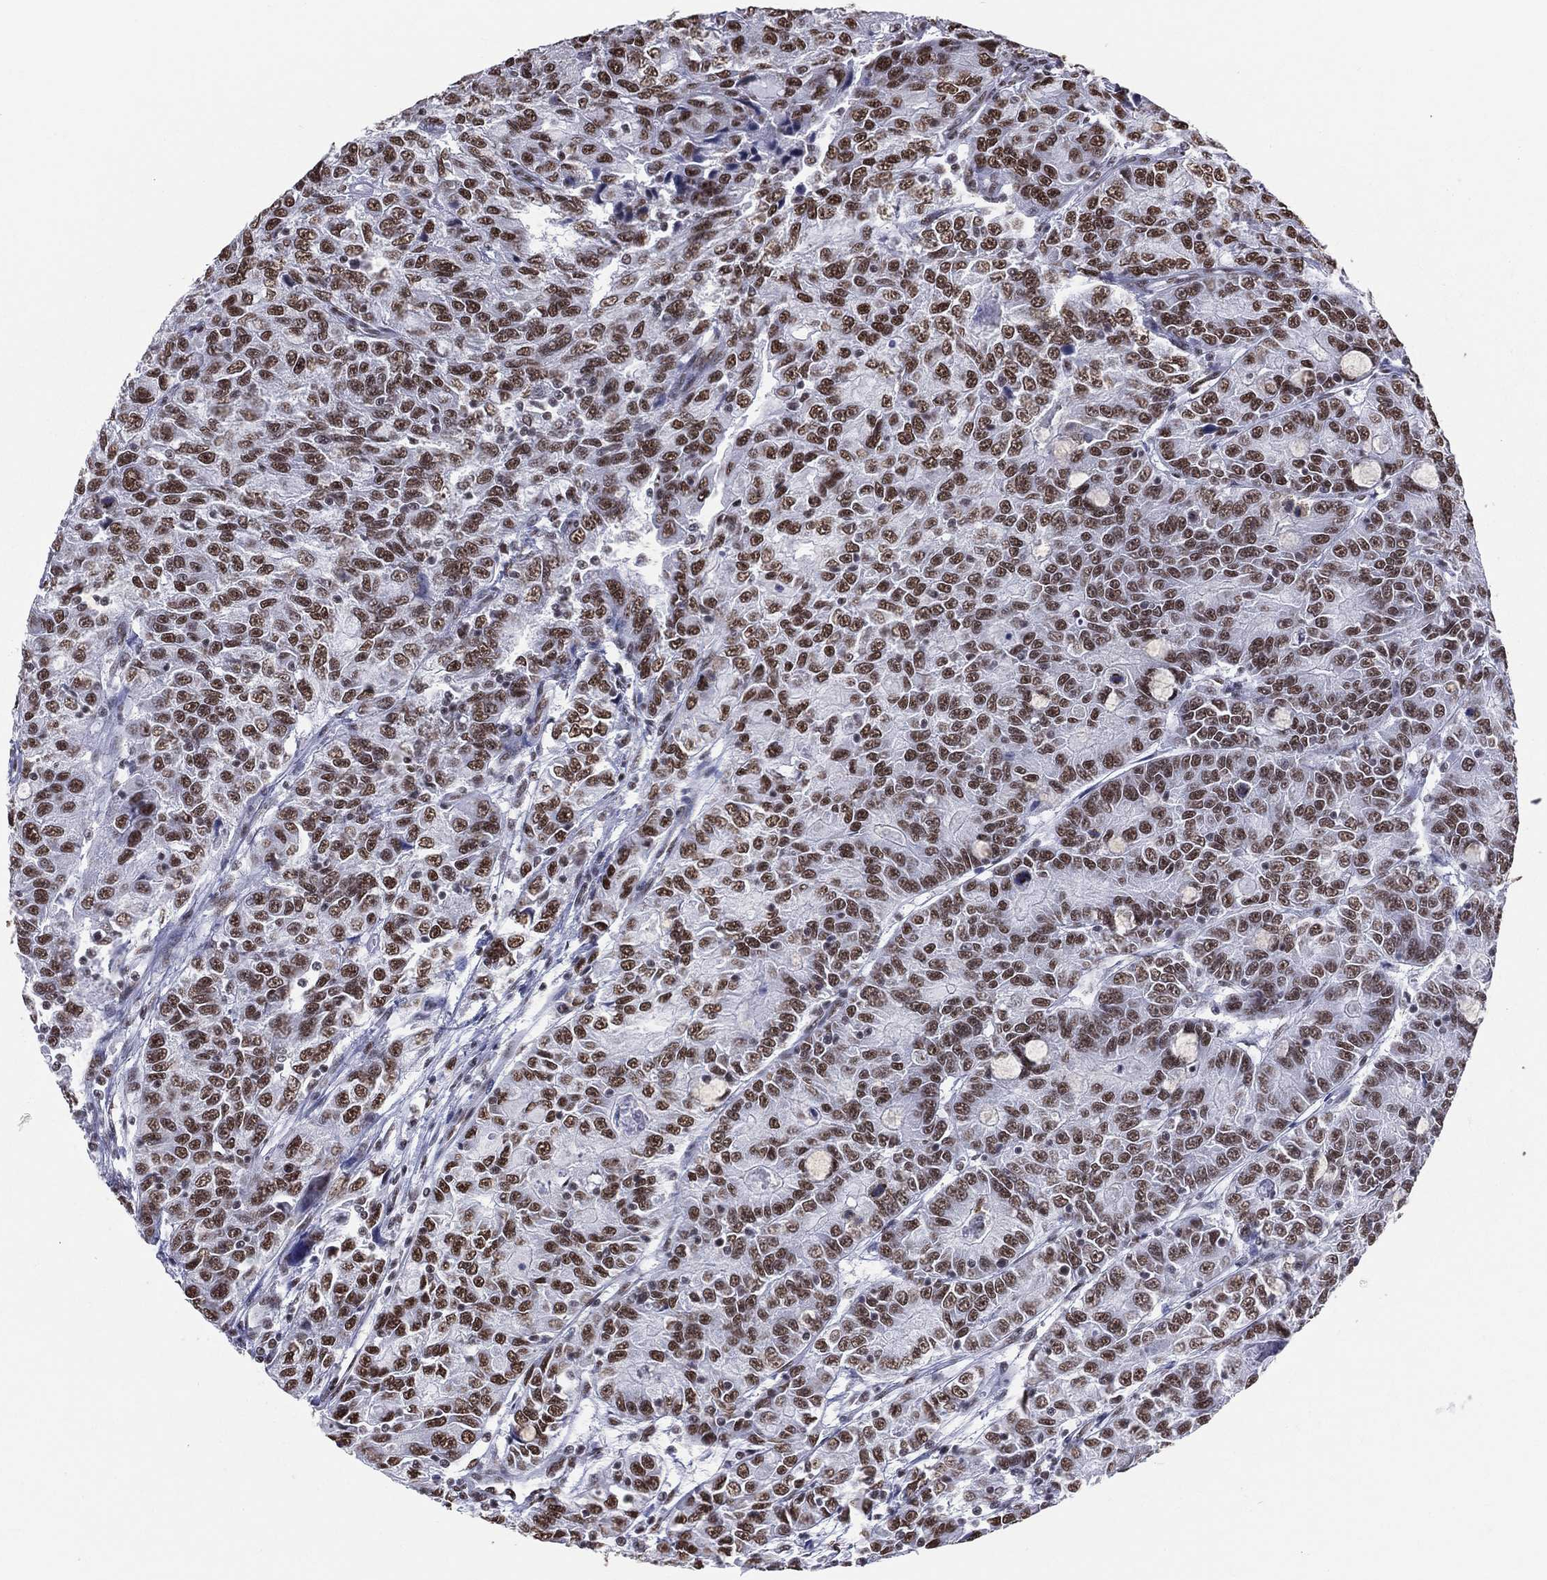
{"staining": {"intensity": "strong", "quantity": ">75%", "location": "nuclear"}, "tissue": "urothelial cancer", "cell_type": "Tumor cells", "image_type": "cancer", "snomed": [{"axis": "morphology", "description": "Urothelial carcinoma, NOS"}, {"axis": "morphology", "description": "Urothelial carcinoma, High grade"}, {"axis": "topography", "description": "Urinary bladder"}], "caption": "The immunohistochemical stain shows strong nuclear staining in tumor cells of urothelial cancer tissue. (Brightfield microscopy of DAB IHC at high magnification).", "gene": "ZNF7", "patient": {"sex": "female", "age": 73}}